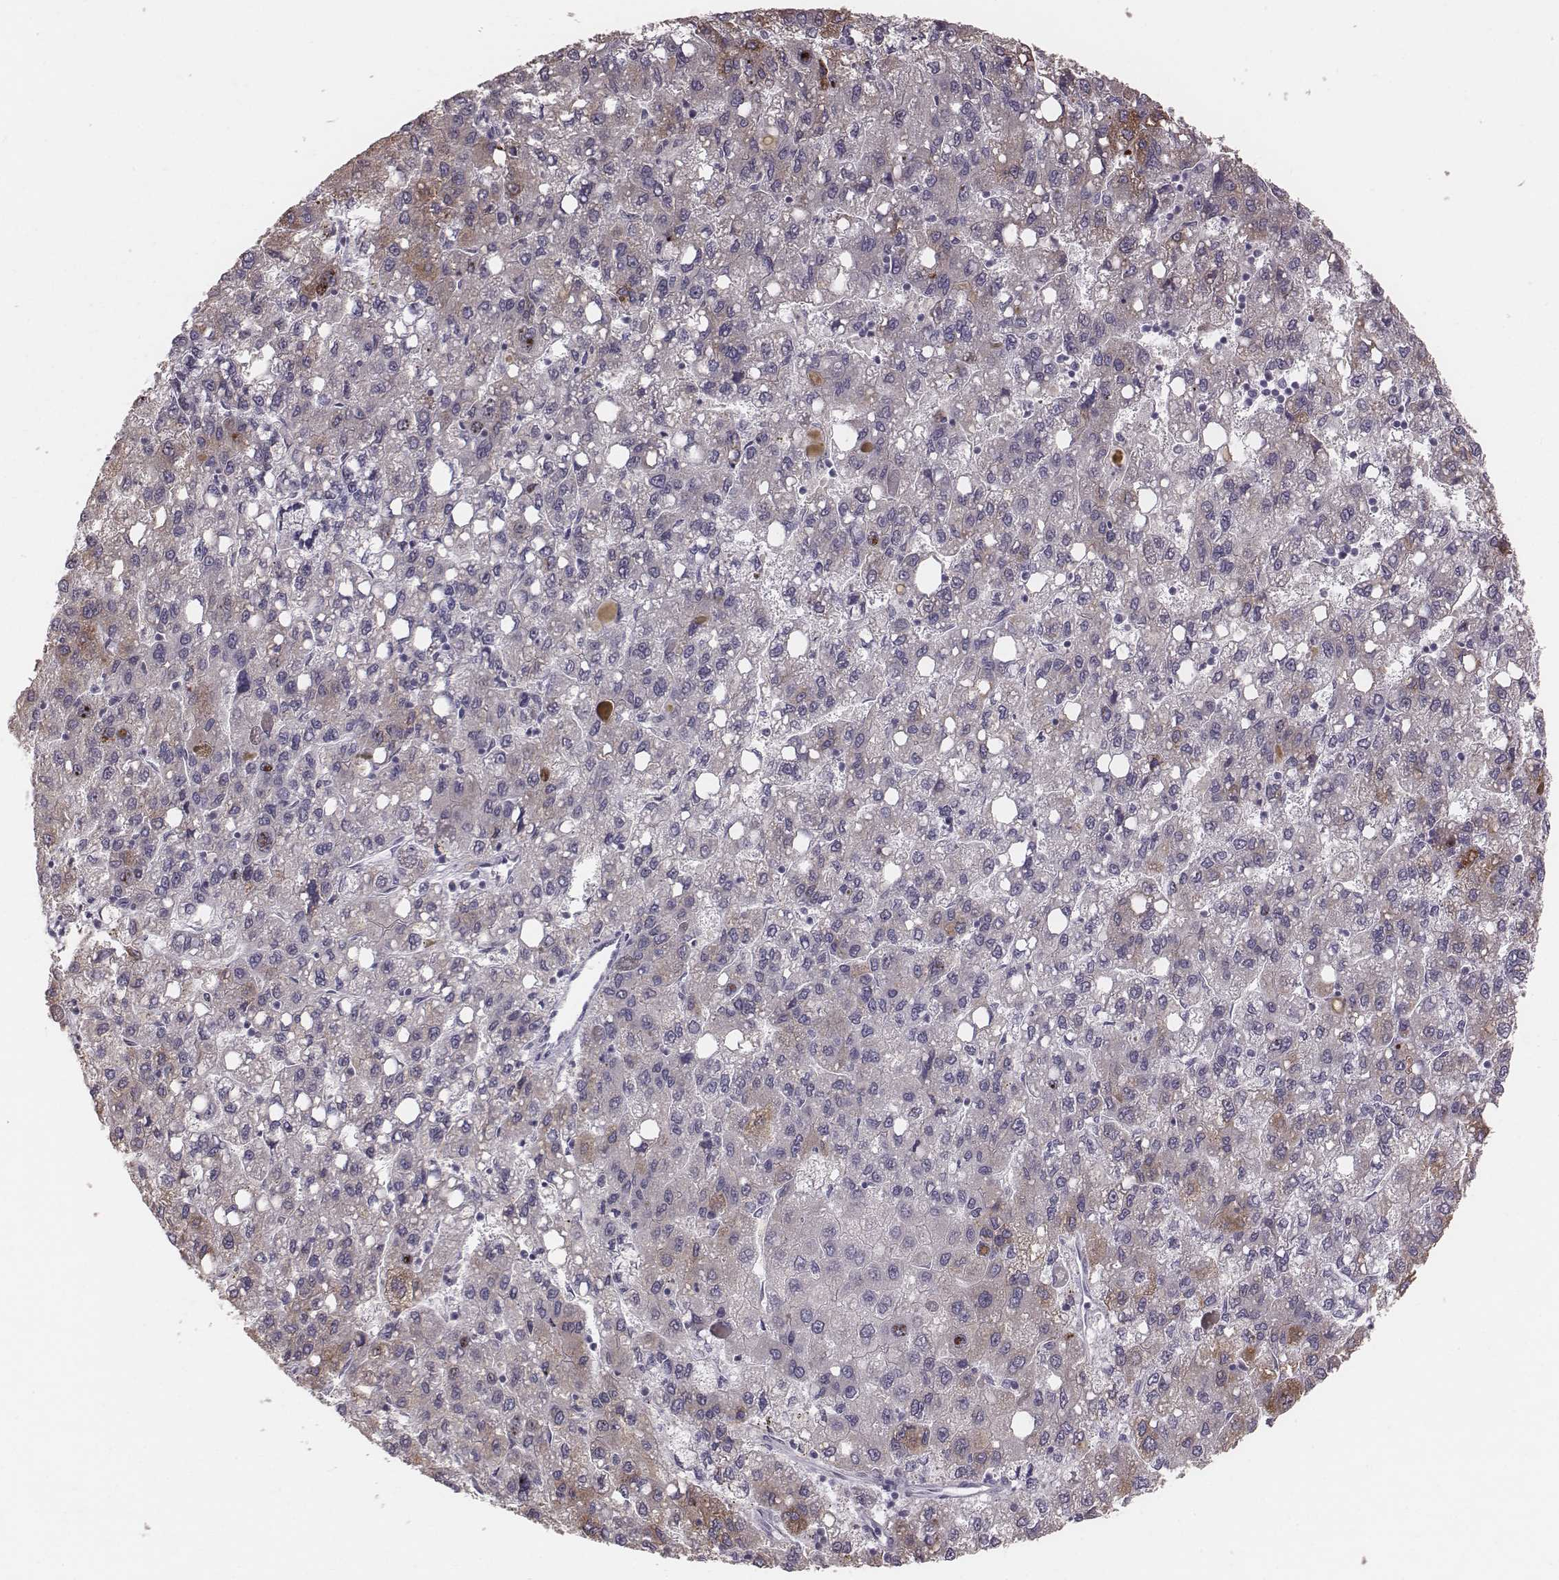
{"staining": {"intensity": "negative", "quantity": "none", "location": "none"}, "tissue": "liver cancer", "cell_type": "Tumor cells", "image_type": "cancer", "snomed": [{"axis": "morphology", "description": "Carcinoma, Hepatocellular, NOS"}, {"axis": "topography", "description": "Liver"}], "caption": "IHC of human hepatocellular carcinoma (liver) demonstrates no staining in tumor cells.", "gene": "CFTR", "patient": {"sex": "female", "age": 82}}